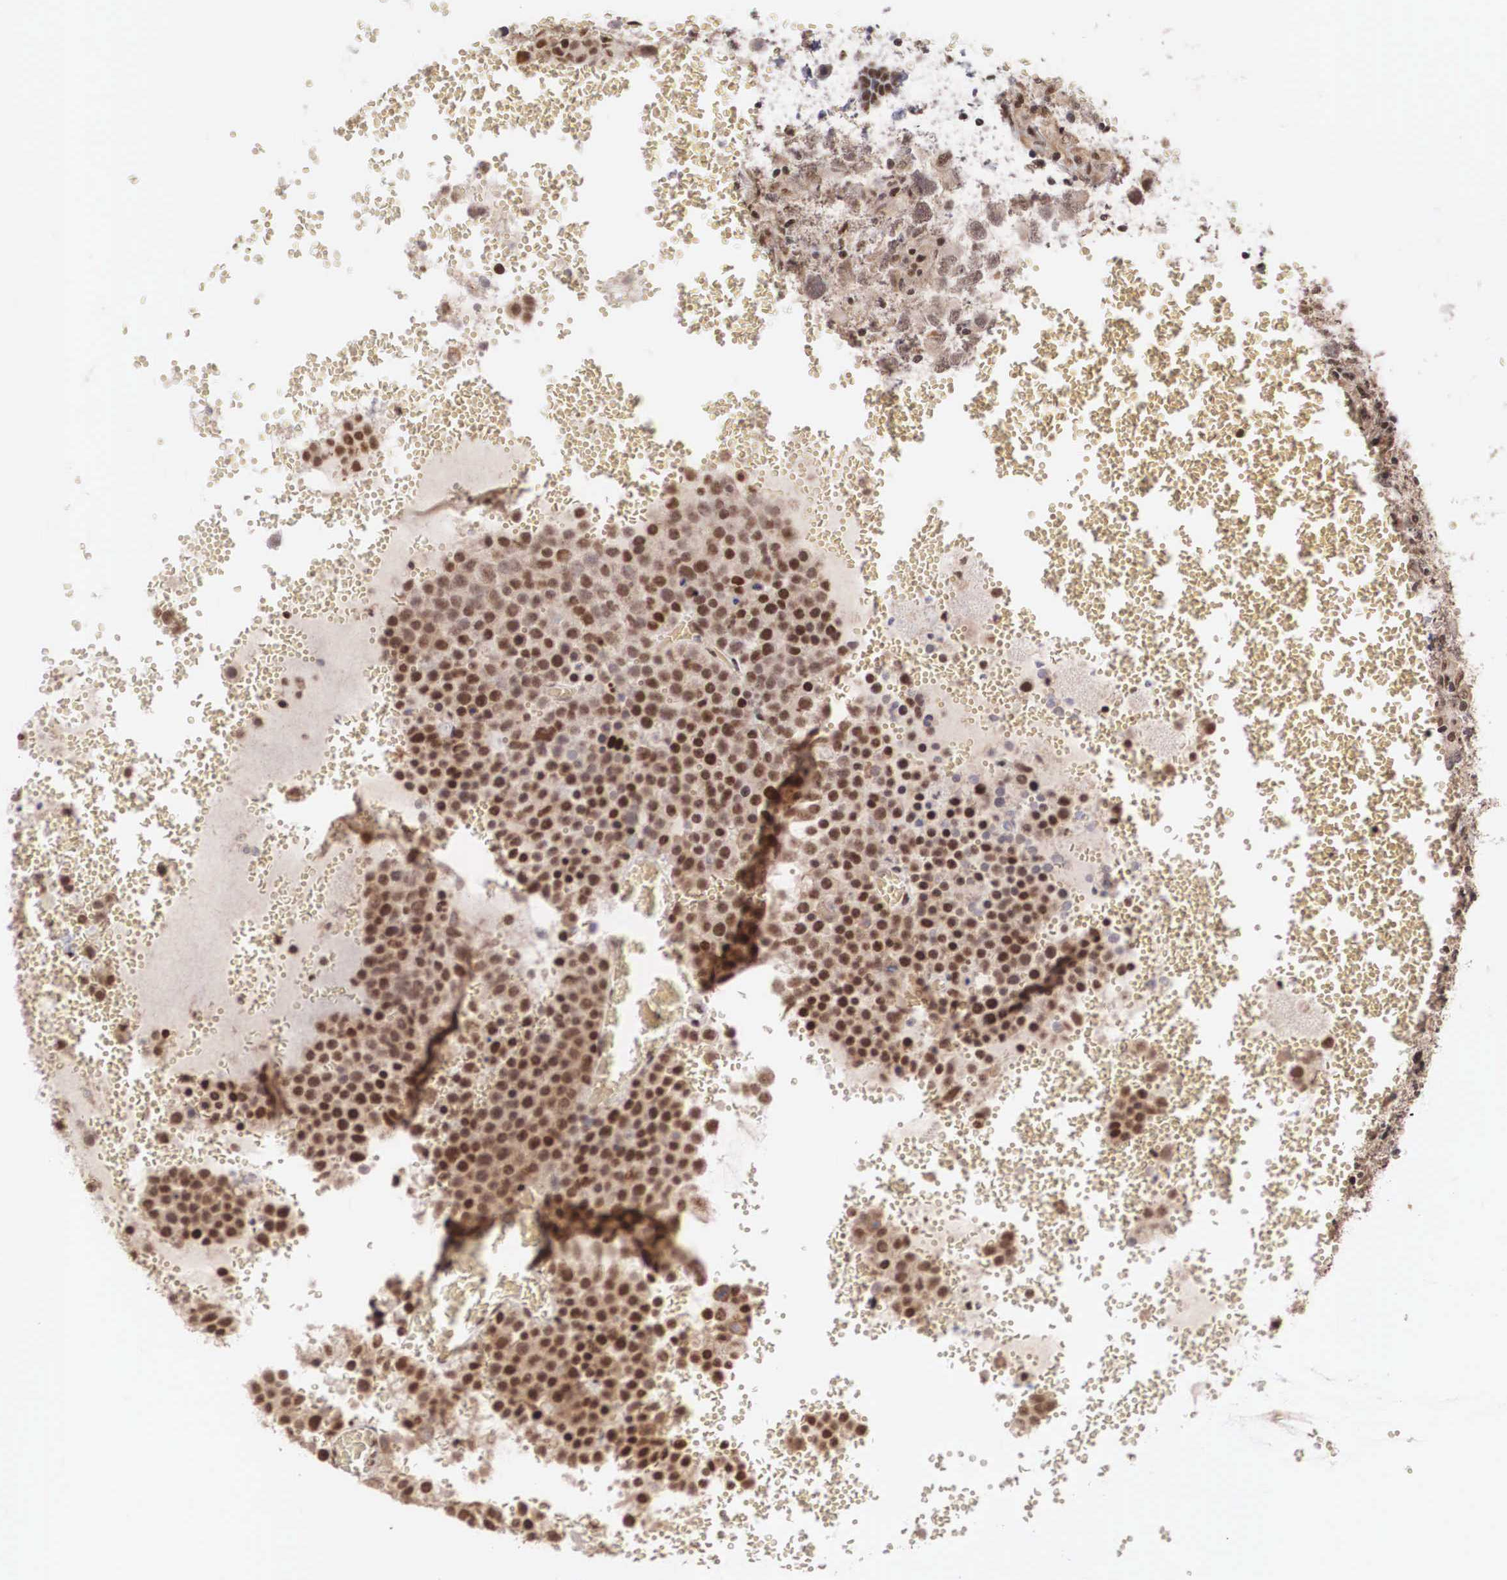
{"staining": {"intensity": "strong", "quantity": ">75%", "location": "nuclear"}, "tissue": "testis cancer", "cell_type": "Tumor cells", "image_type": "cancer", "snomed": [{"axis": "morphology", "description": "Seminoma, NOS"}, {"axis": "topography", "description": "Testis"}], "caption": "This histopathology image exhibits IHC staining of testis seminoma, with high strong nuclear positivity in about >75% of tumor cells.", "gene": "HTATSF1", "patient": {"sex": "male", "age": 71}}